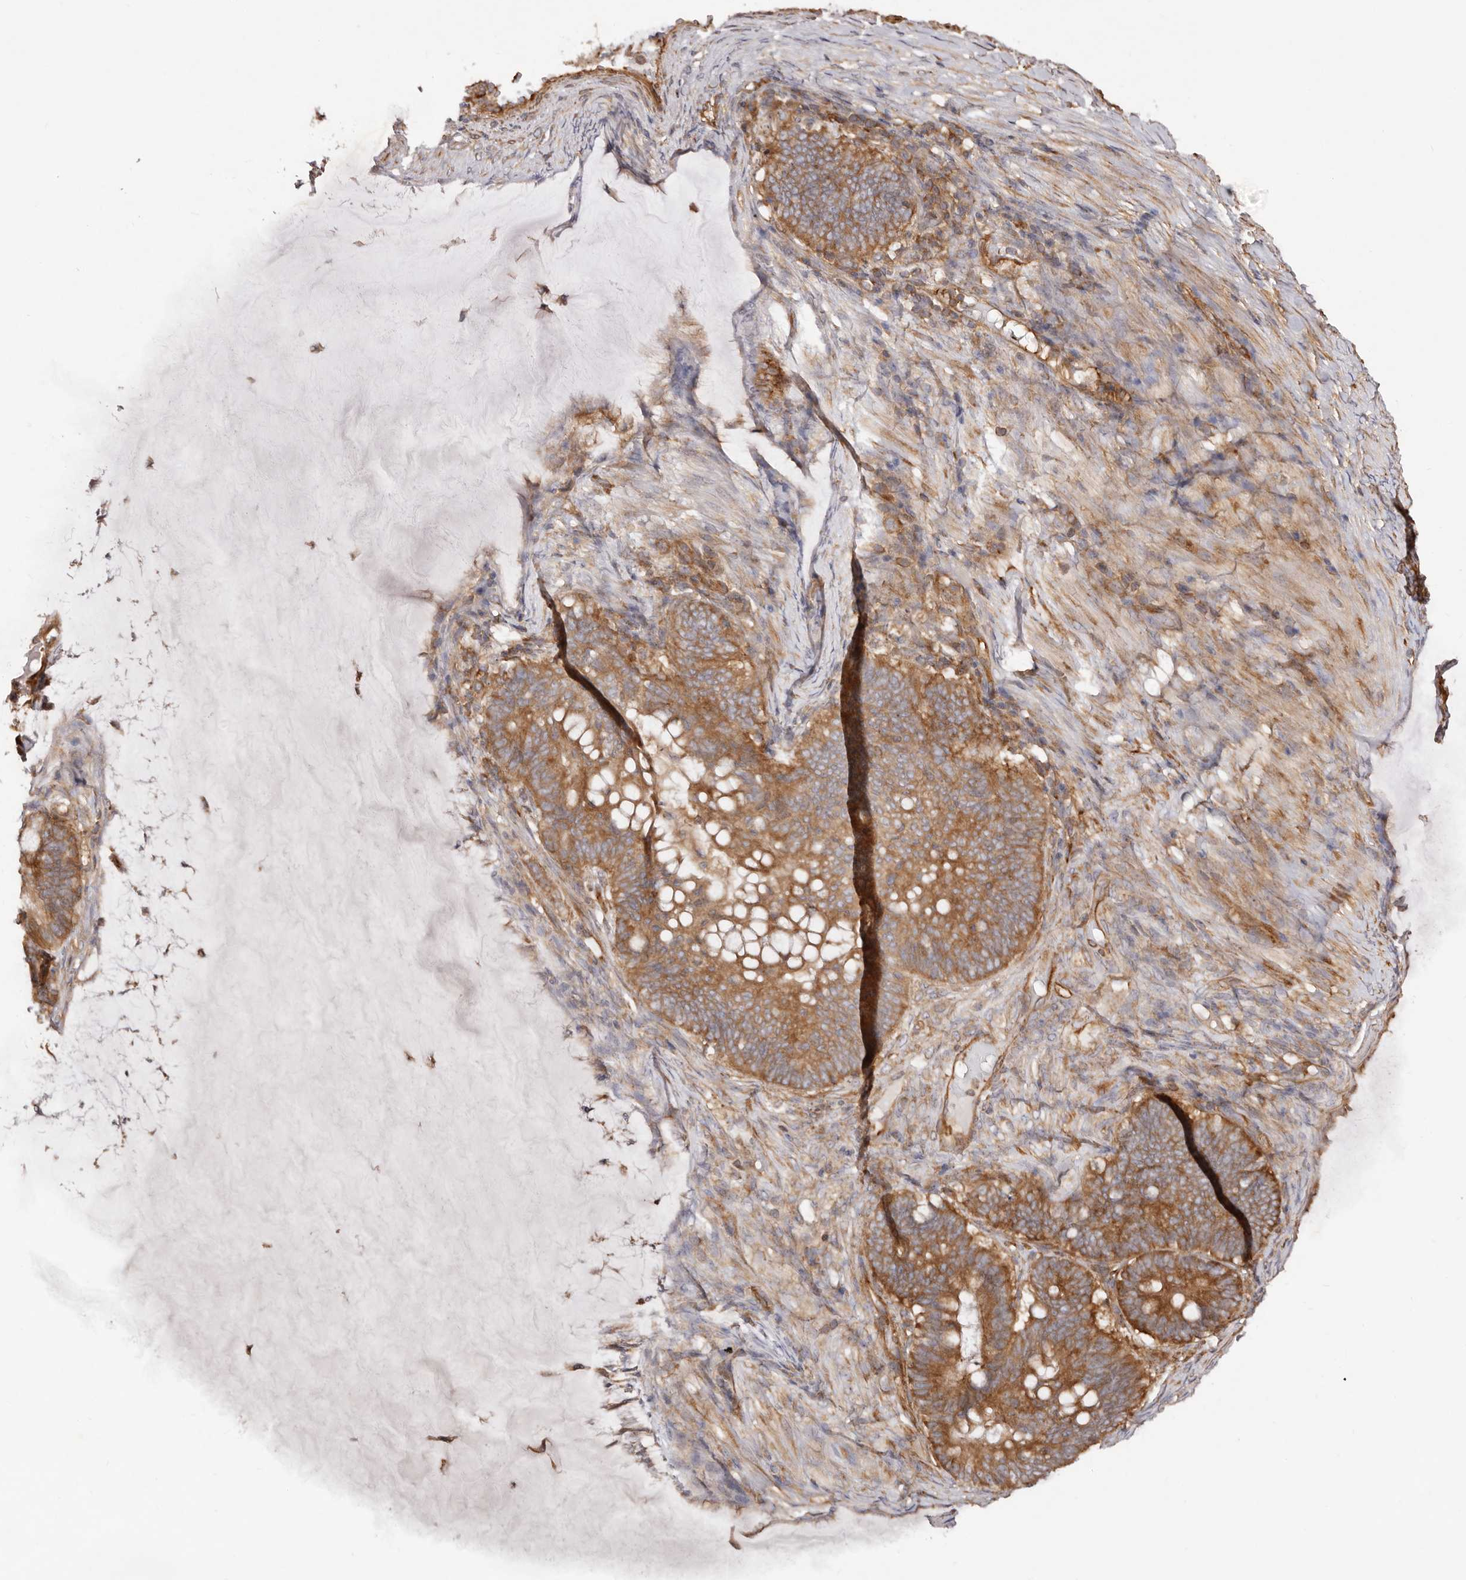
{"staining": {"intensity": "strong", "quantity": ">75%", "location": "cytoplasmic/membranous"}, "tissue": "ovarian cancer", "cell_type": "Tumor cells", "image_type": "cancer", "snomed": [{"axis": "morphology", "description": "Cystadenocarcinoma, mucinous, NOS"}, {"axis": "topography", "description": "Ovary"}], "caption": "A brown stain labels strong cytoplasmic/membranous expression of a protein in ovarian mucinous cystadenocarcinoma tumor cells.", "gene": "RPS6", "patient": {"sex": "female", "age": 61}}